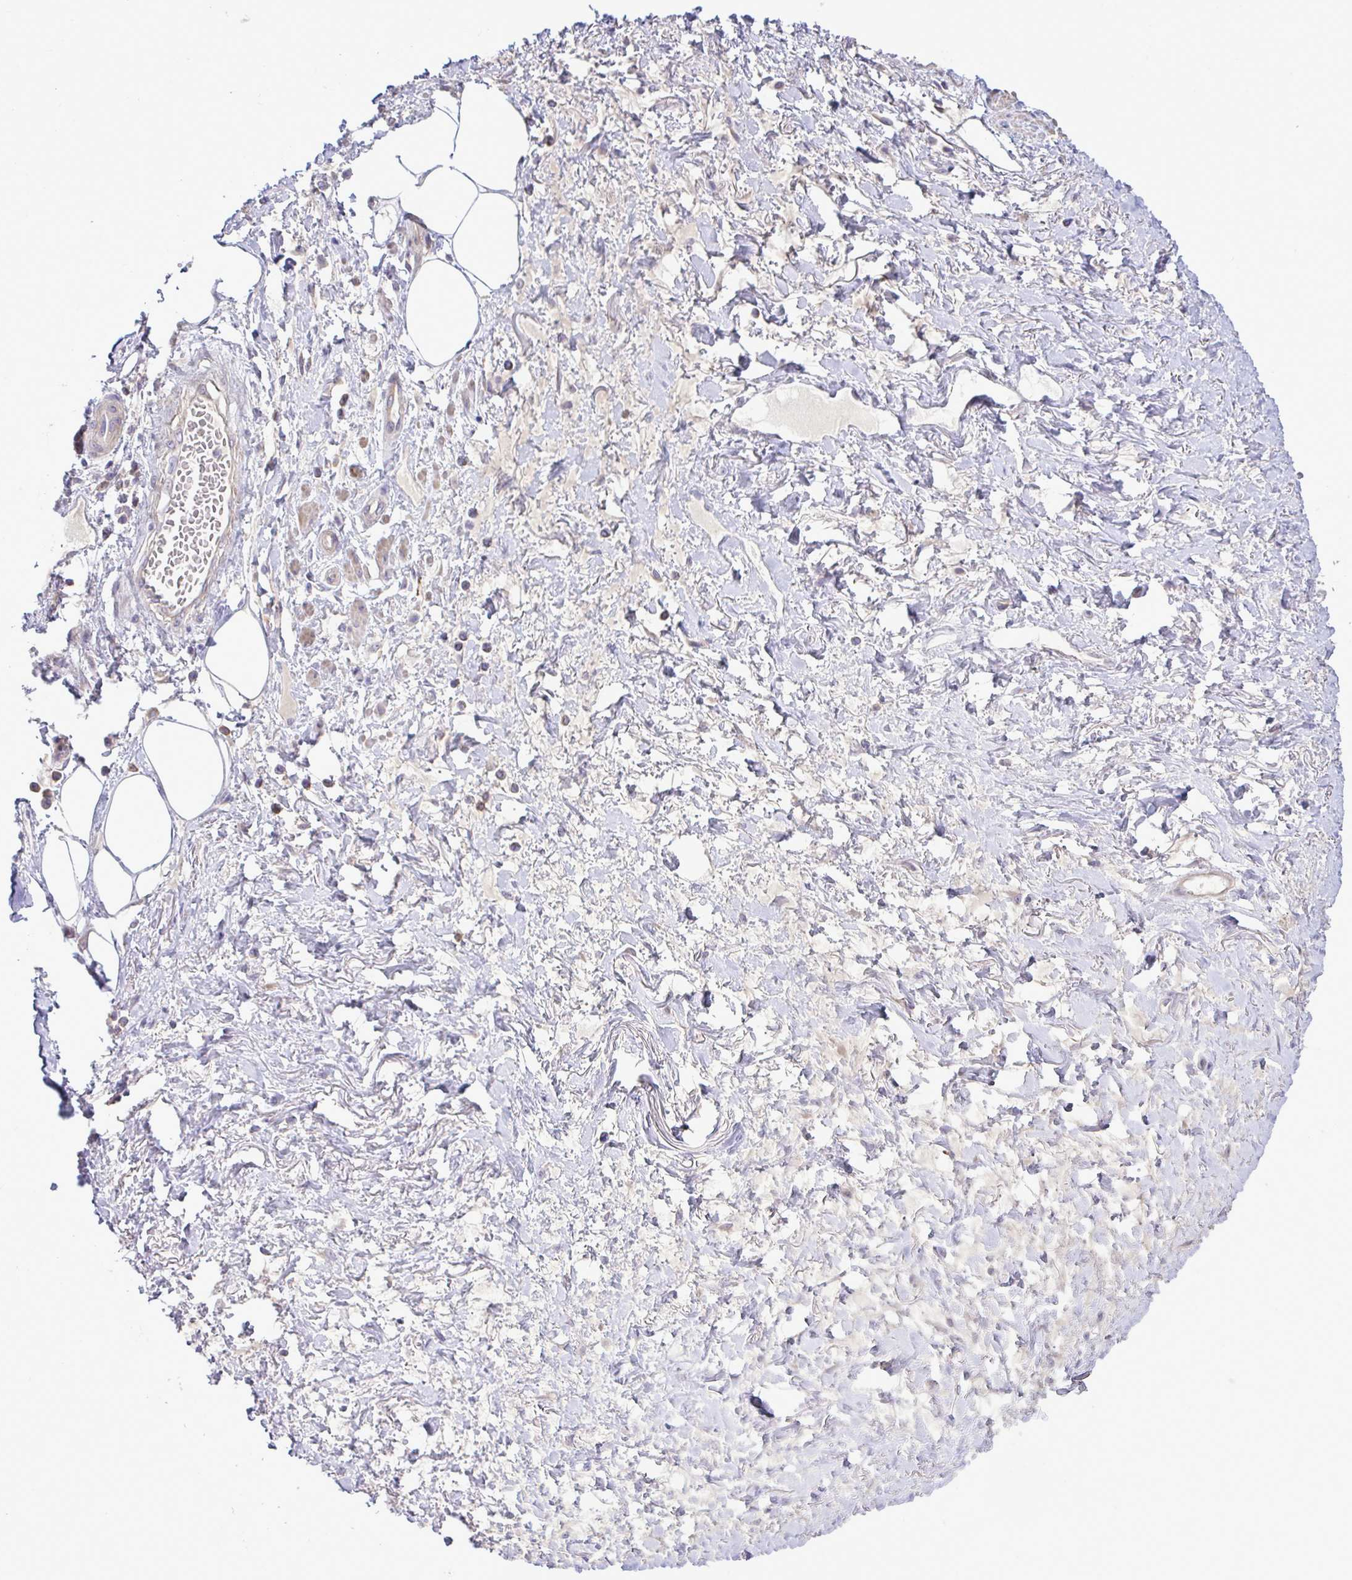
{"staining": {"intensity": "negative", "quantity": "none", "location": "none"}, "tissue": "adipose tissue", "cell_type": "Adipocytes", "image_type": "normal", "snomed": [{"axis": "morphology", "description": "Normal tissue, NOS"}, {"axis": "topography", "description": "Vagina"}, {"axis": "topography", "description": "Peripheral nerve tissue"}], "caption": "IHC histopathology image of unremarkable adipose tissue: human adipose tissue stained with DAB shows no significant protein staining in adipocytes.", "gene": "SYNPO2L", "patient": {"sex": "female", "age": 71}}